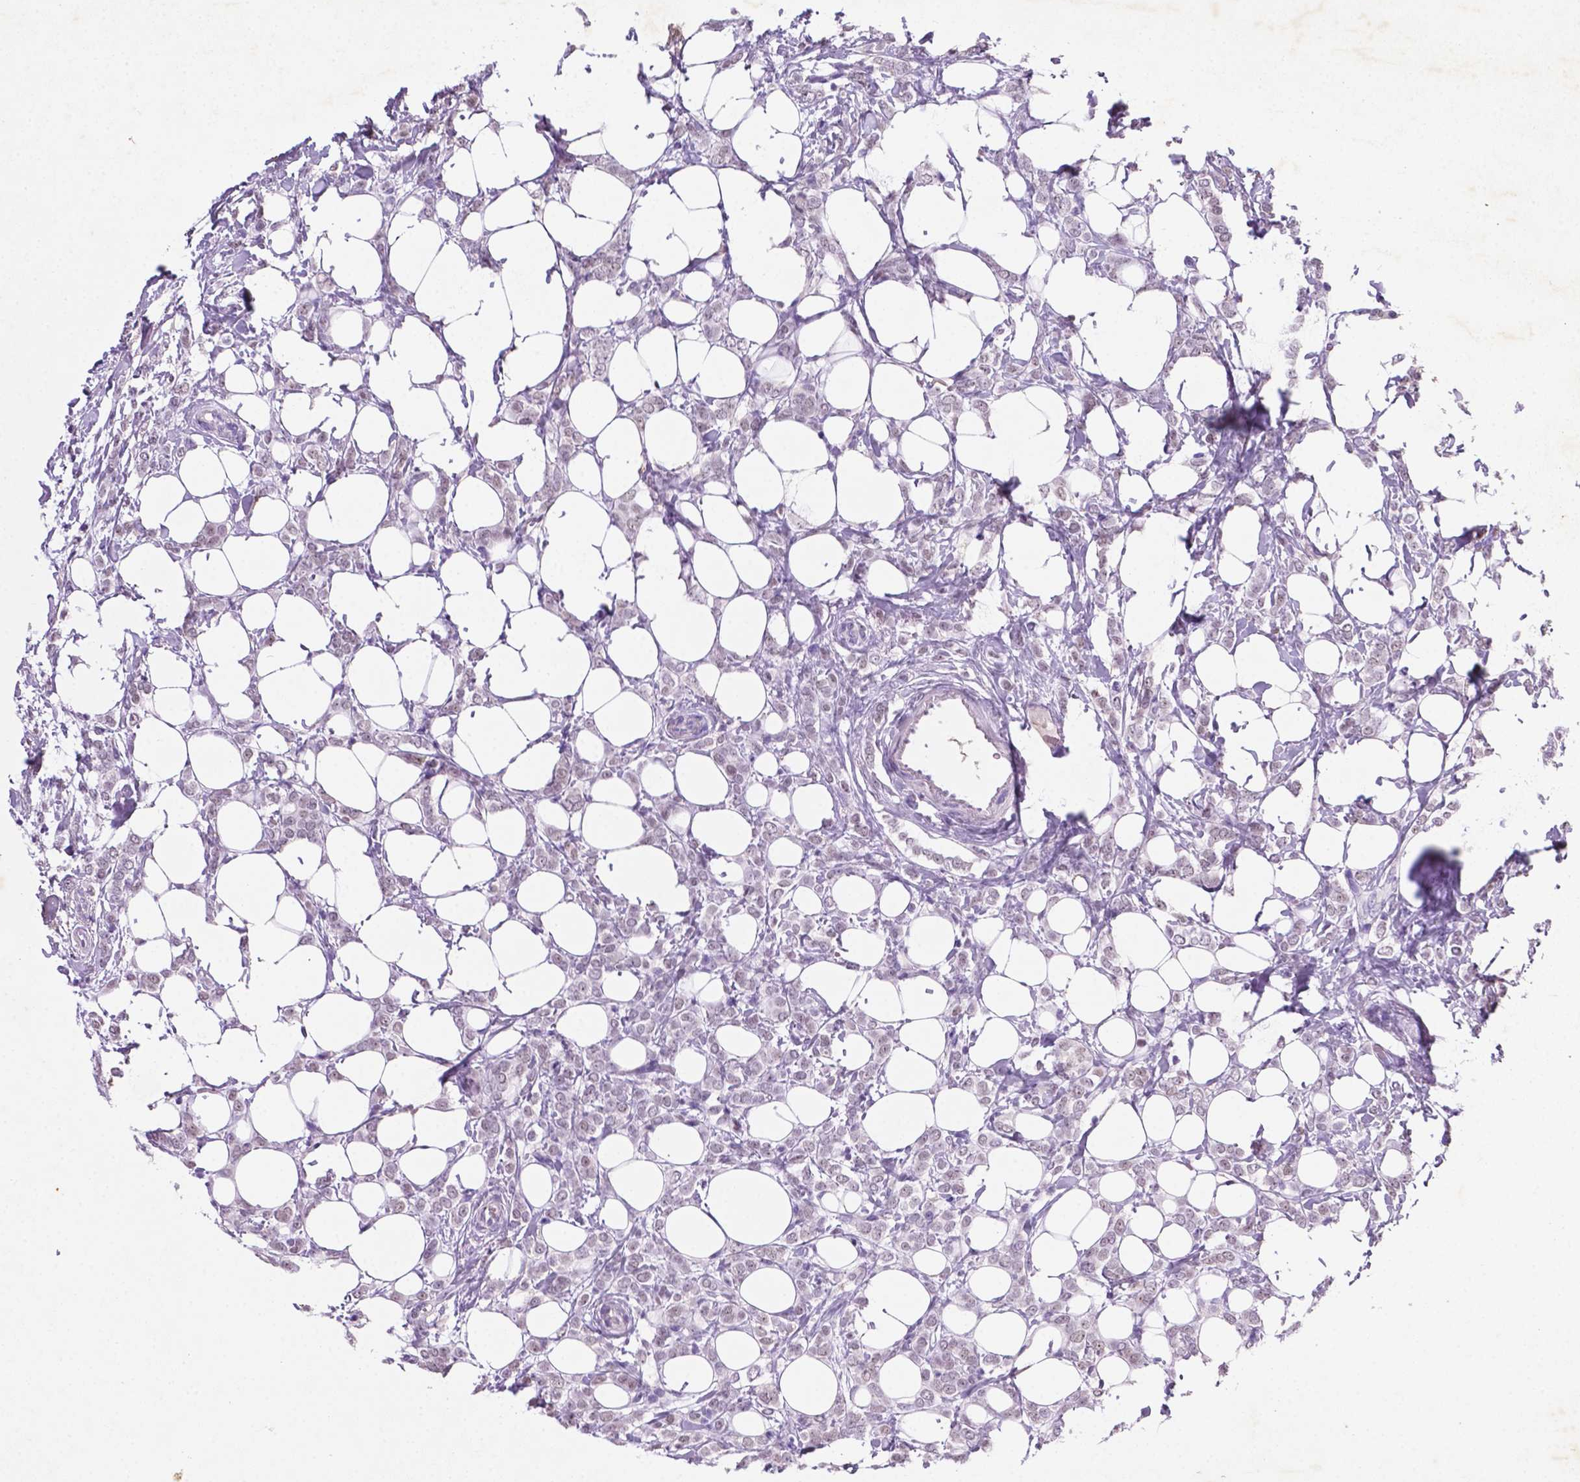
{"staining": {"intensity": "weak", "quantity": "<25%", "location": "nuclear"}, "tissue": "breast cancer", "cell_type": "Tumor cells", "image_type": "cancer", "snomed": [{"axis": "morphology", "description": "Lobular carcinoma"}, {"axis": "topography", "description": "Breast"}], "caption": "This is an IHC photomicrograph of breast cancer. There is no positivity in tumor cells.", "gene": "C18orf21", "patient": {"sex": "female", "age": 49}}